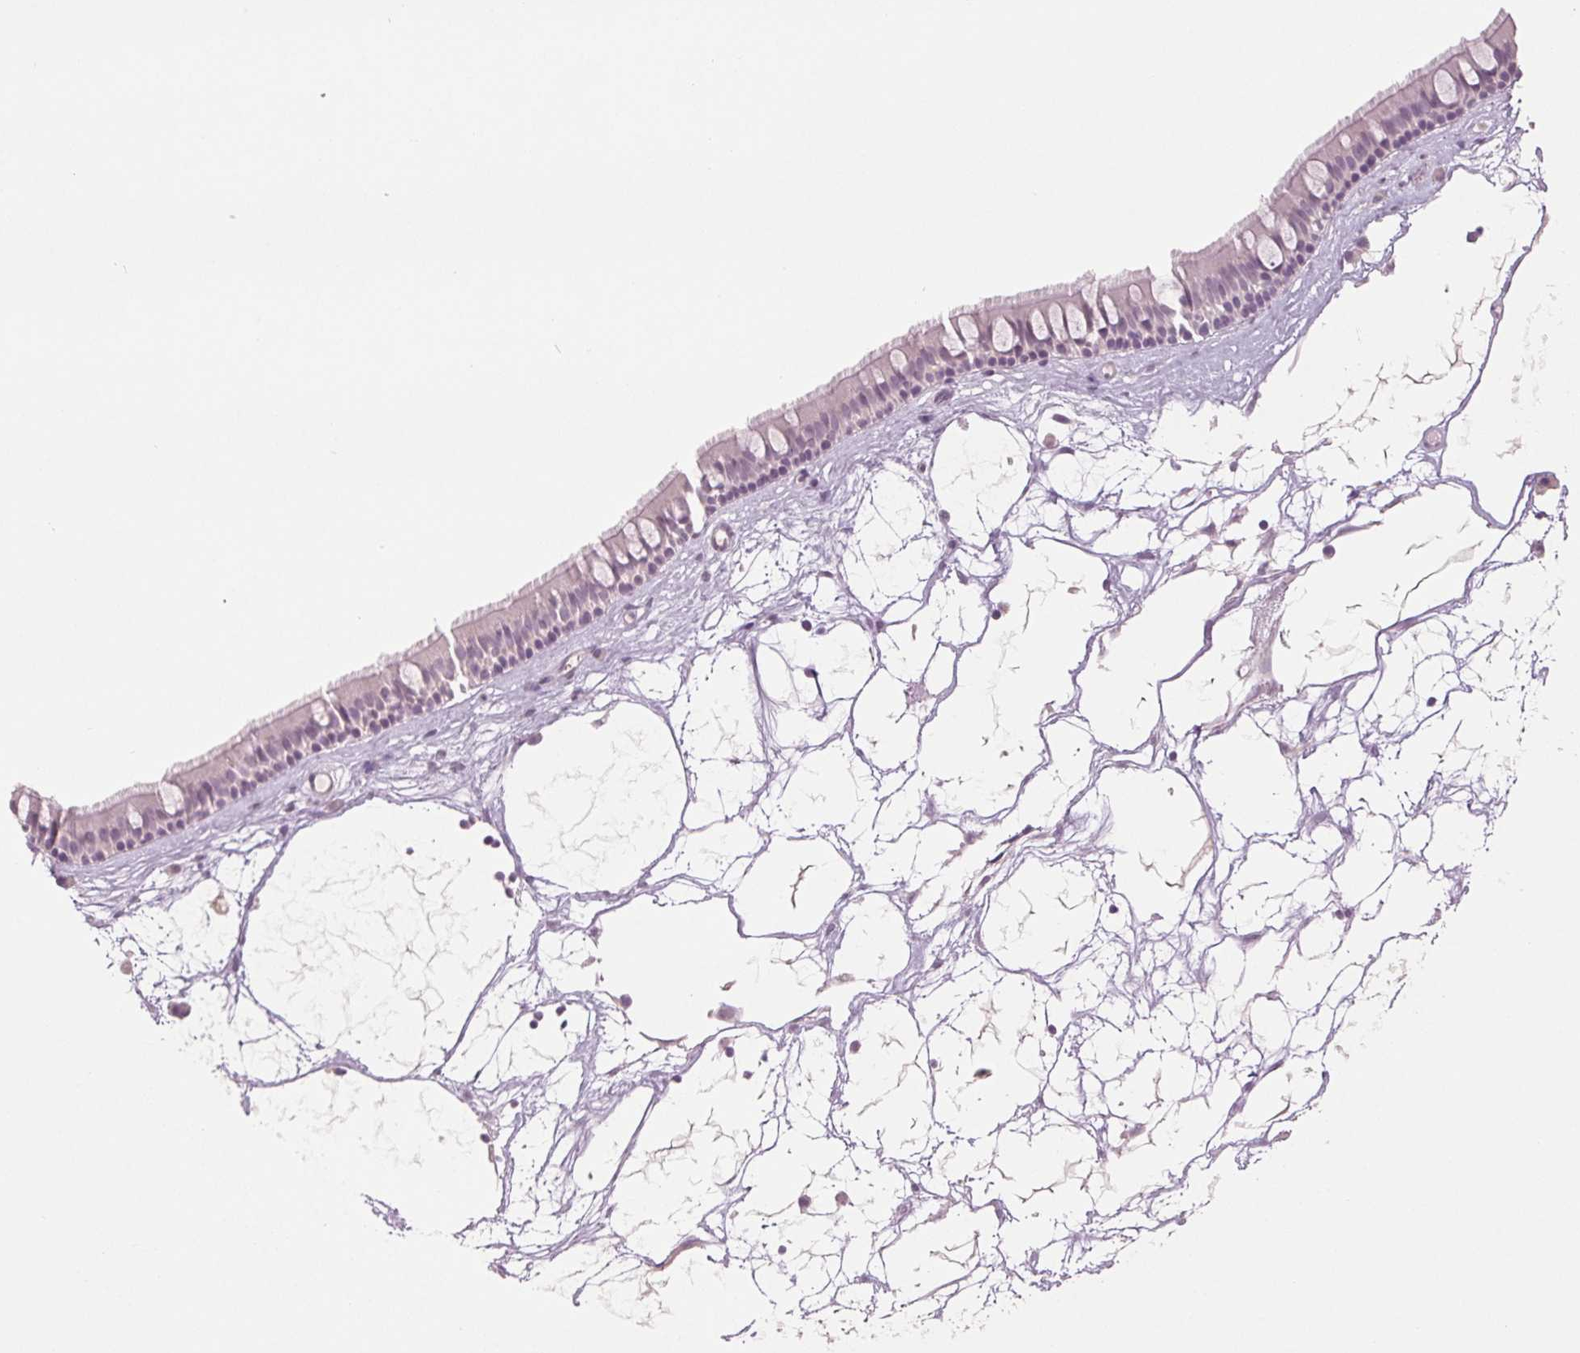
{"staining": {"intensity": "negative", "quantity": "none", "location": "none"}, "tissue": "nasopharynx", "cell_type": "Respiratory epithelial cells", "image_type": "normal", "snomed": [{"axis": "morphology", "description": "Normal tissue, NOS"}, {"axis": "topography", "description": "Nasopharynx"}], "caption": "This is a image of immunohistochemistry (IHC) staining of normal nasopharynx, which shows no positivity in respiratory epithelial cells. Nuclei are stained in blue.", "gene": "LTF", "patient": {"sex": "male", "age": 68}}